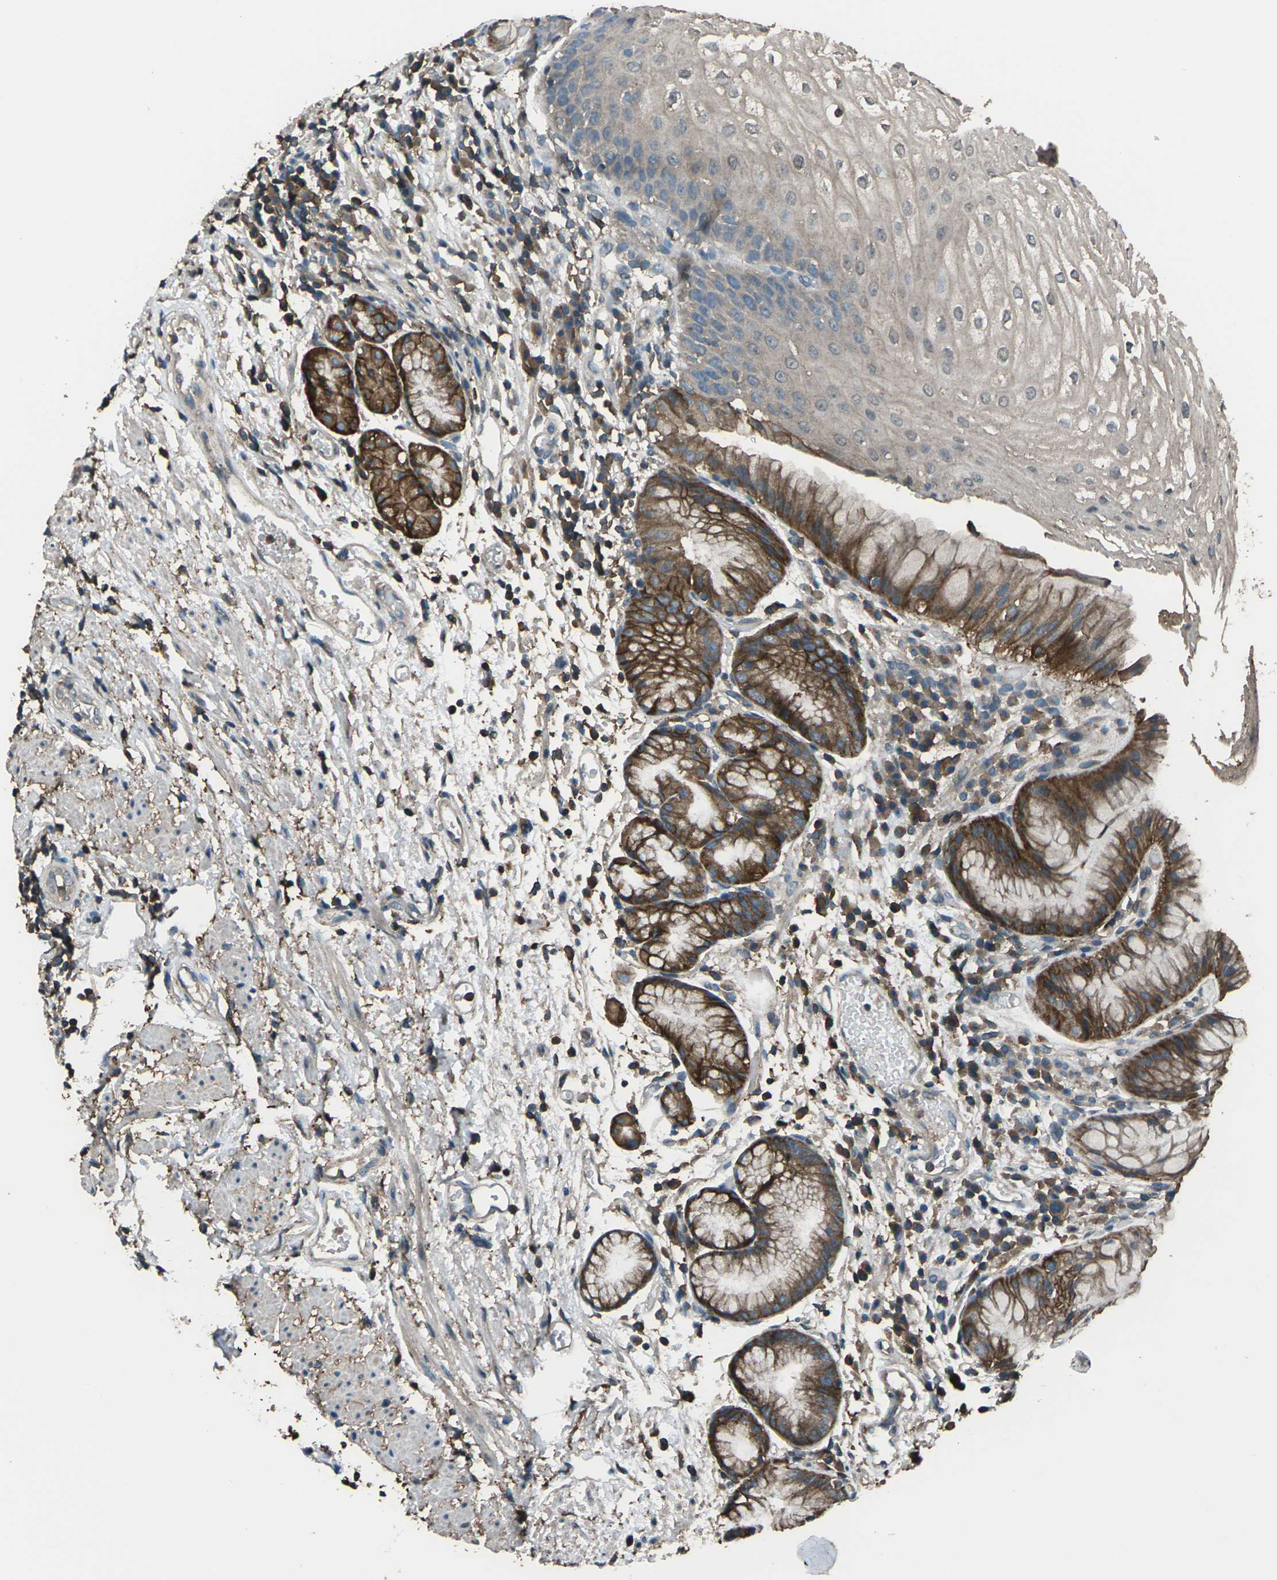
{"staining": {"intensity": "strong", "quantity": ">75%", "location": "cytoplasmic/membranous"}, "tissue": "stomach", "cell_type": "Glandular cells", "image_type": "normal", "snomed": [{"axis": "morphology", "description": "Normal tissue, NOS"}, {"axis": "topography", "description": "Stomach, upper"}], "caption": "Immunohistochemical staining of normal human stomach reveals >75% levels of strong cytoplasmic/membranous protein expression in about >75% of glandular cells. (Stains: DAB in brown, nuclei in blue, Microscopy: brightfield microscopy at high magnification).", "gene": "CMTM4", "patient": {"sex": "male", "age": 72}}